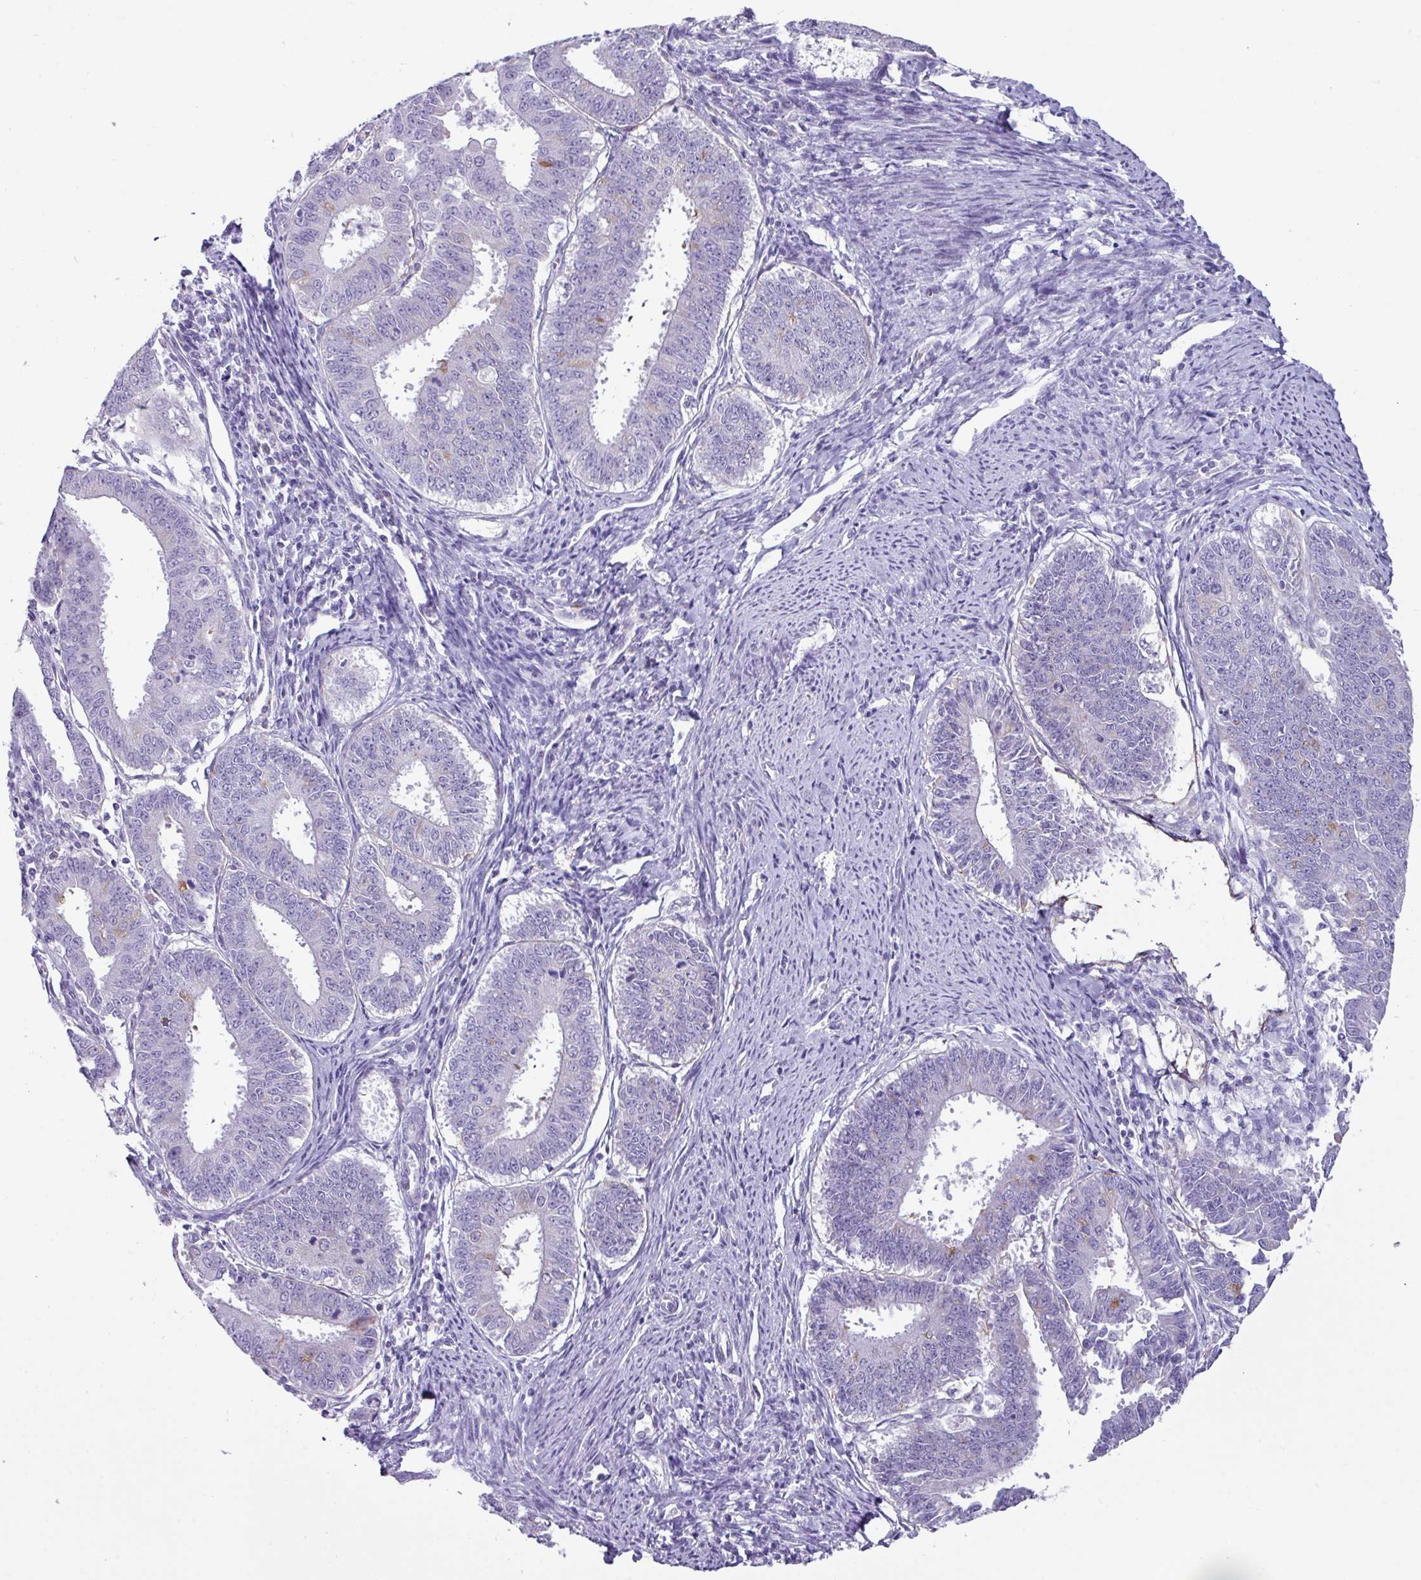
{"staining": {"intensity": "negative", "quantity": "none", "location": "none"}, "tissue": "endometrial cancer", "cell_type": "Tumor cells", "image_type": "cancer", "snomed": [{"axis": "morphology", "description": "Adenocarcinoma, NOS"}, {"axis": "topography", "description": "Endometrium"}], "caption": "Endometrial cancer (adenocarcinoma) was stained to show a protein in brown. There is no significant staining in tumor cells.", "gene": "ZNF524", "patient": {"sex": "female", "age": 73}}